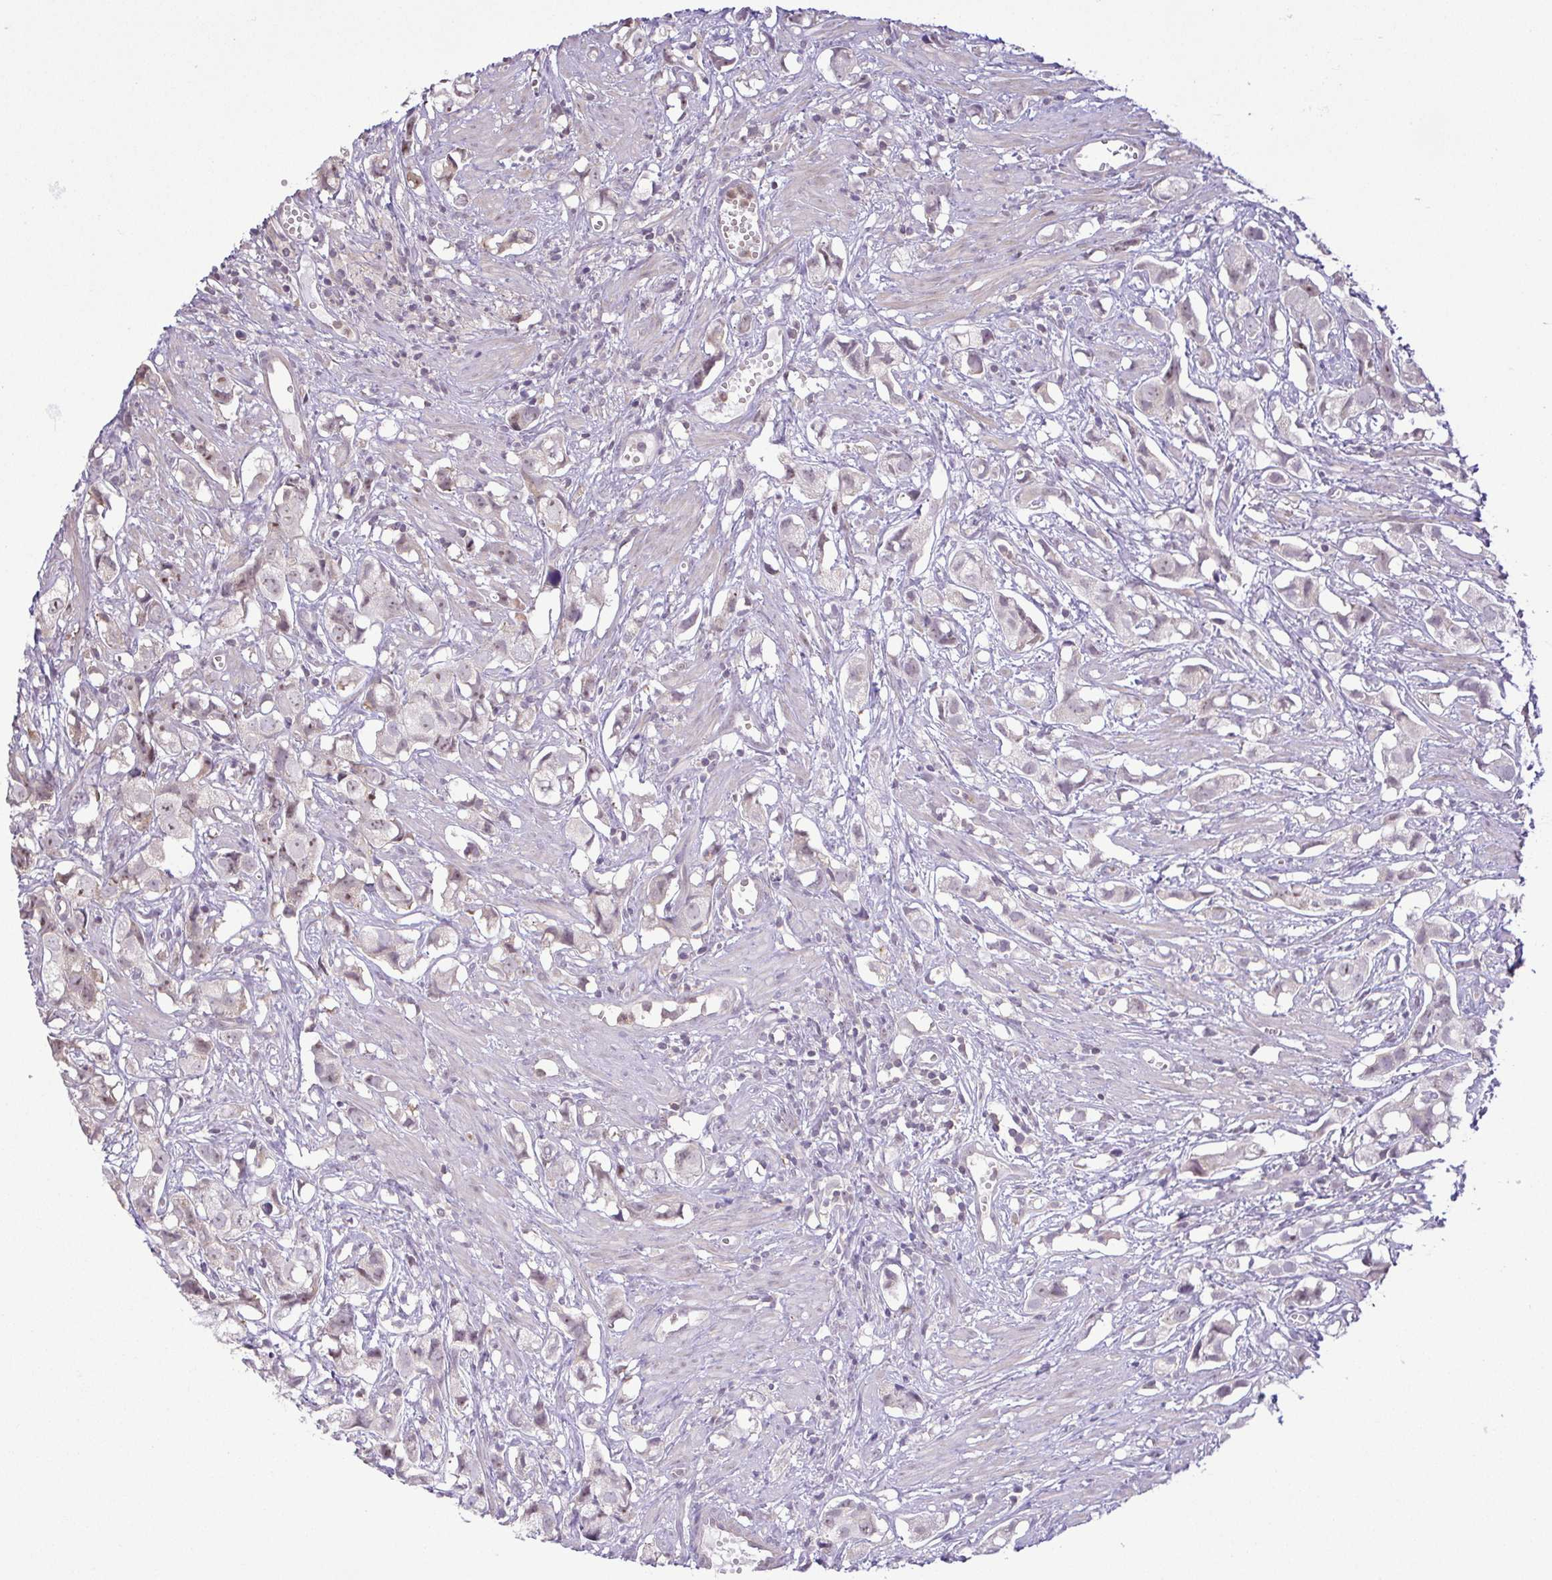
{"staining": {"intensity": "weak", "quantity": "<25%", "location": "nuclear"}, "tissue": "prostate cancer", "cell_type": "Tumor cells", "image_type": "cancer", "snomed": [{"axis": "morphology", "description": "Adenocarcinoma, High grade"}, {"axis": "topography", "description": "Prostate"}], "caption": "IHC image of neoplastic tissue: human prostate cancer (high-grade adenocarcinoma) stained with DAB (3,3'-diaminobenzidine) shows no significant protein staining in tumor cells.", "gene": "RSL24D1", "patient": {"sex": "male", "age": 58}}